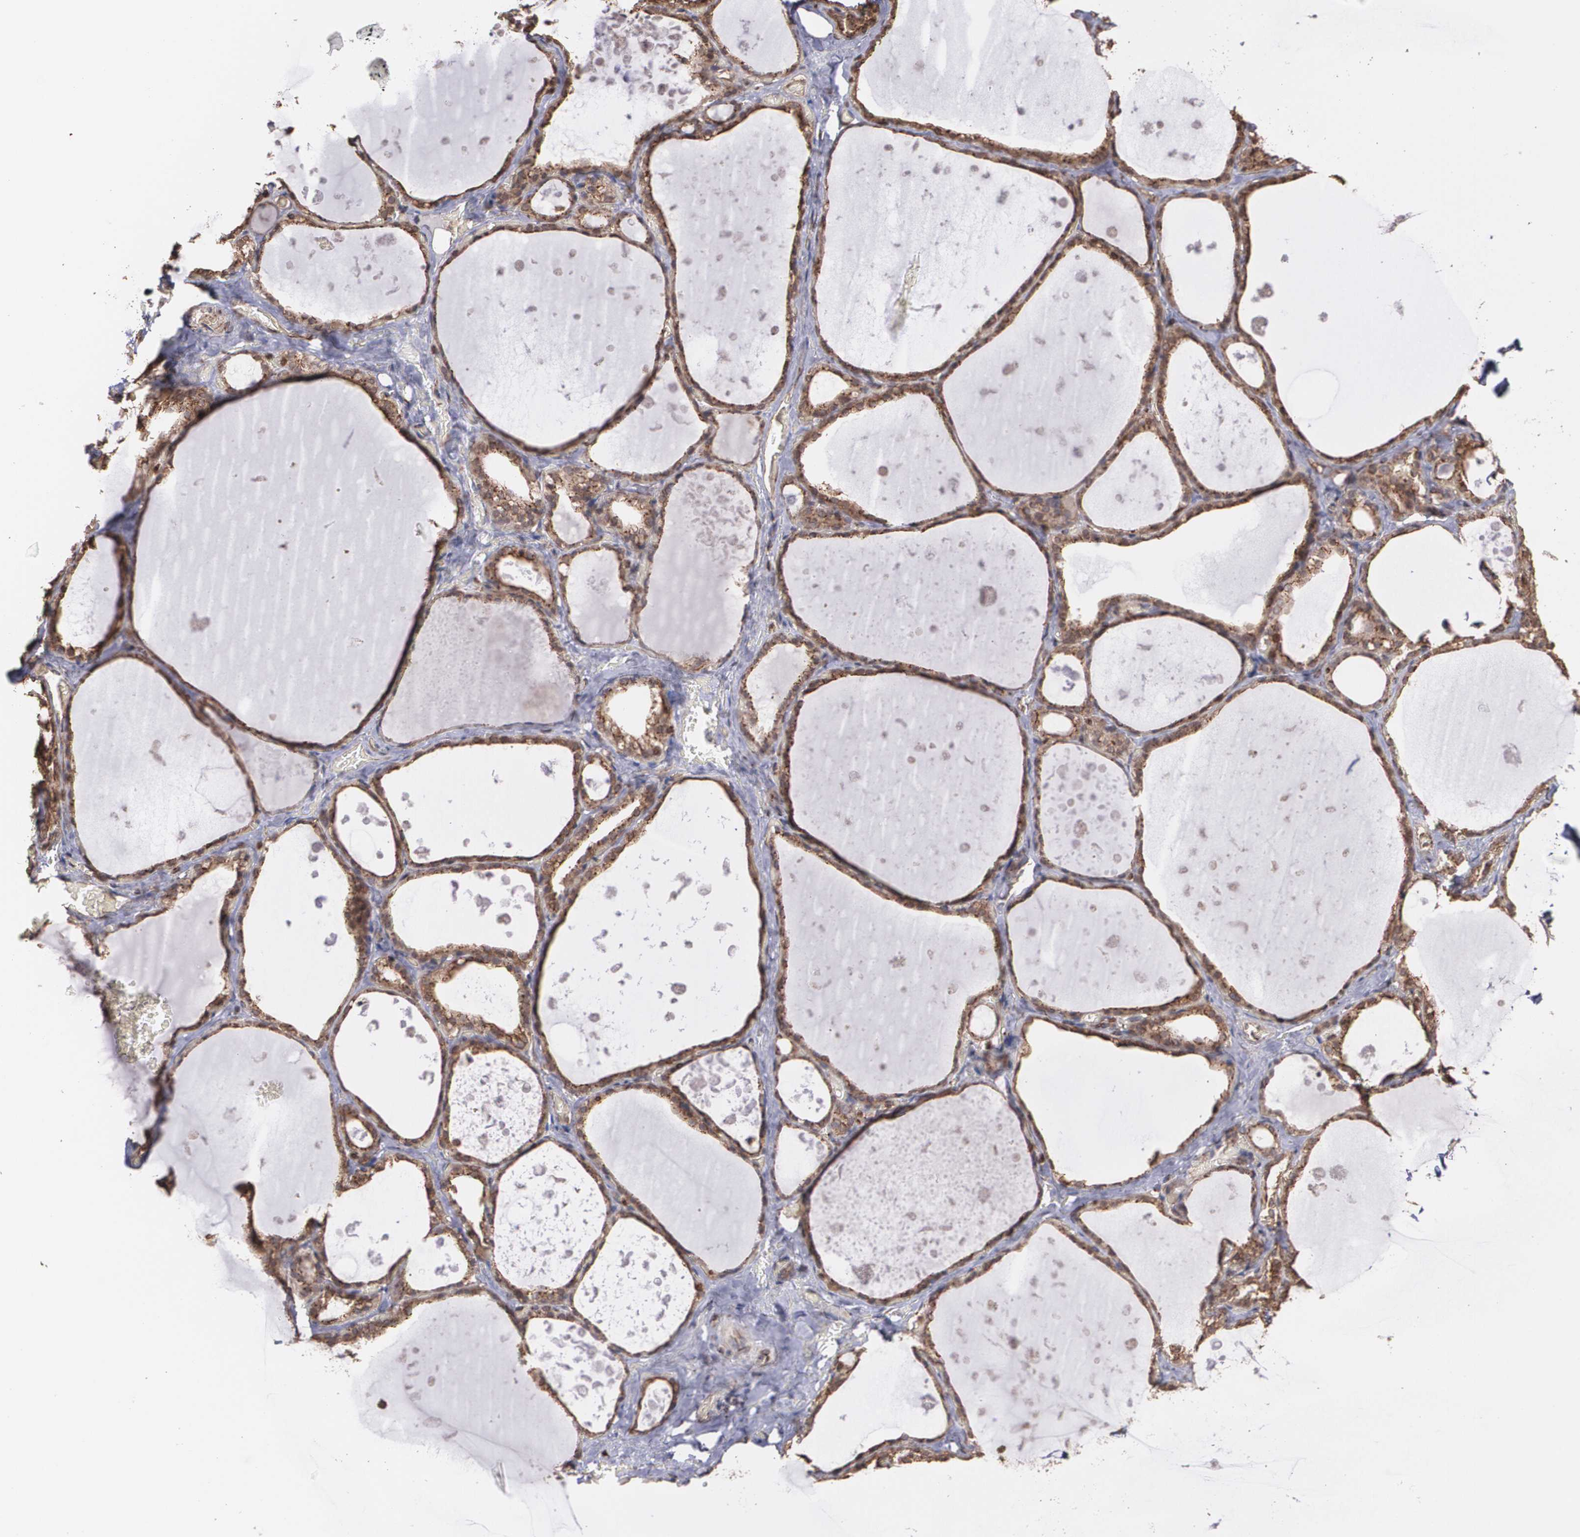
{"staining": {"intensity": "moderate", "quantity": ">75%", "location": "cytoplasmic/membranous"}, "tissue": "thyroid gland", "cell_type": "Glandular cells", "image_type": "normal", "snomed": [{"axis": "morphology", "description": "Normal tissue, NOS"}, {"axis": "topography", "description": "Thyroid gland"}], "caption": "Protein analysis of unremarkable thyroid gland shows moderate cytoplasmic/membranous expression in about >75% of glandular cells. The staining is performed using DAB (3,3'-diaminobenzidine) brown chromogen to label protein expression. The nuclei are counter-stained blue using hematoxylin.", "gene": "TRIP11", "patient": {"sex": "male", "age": 61}}